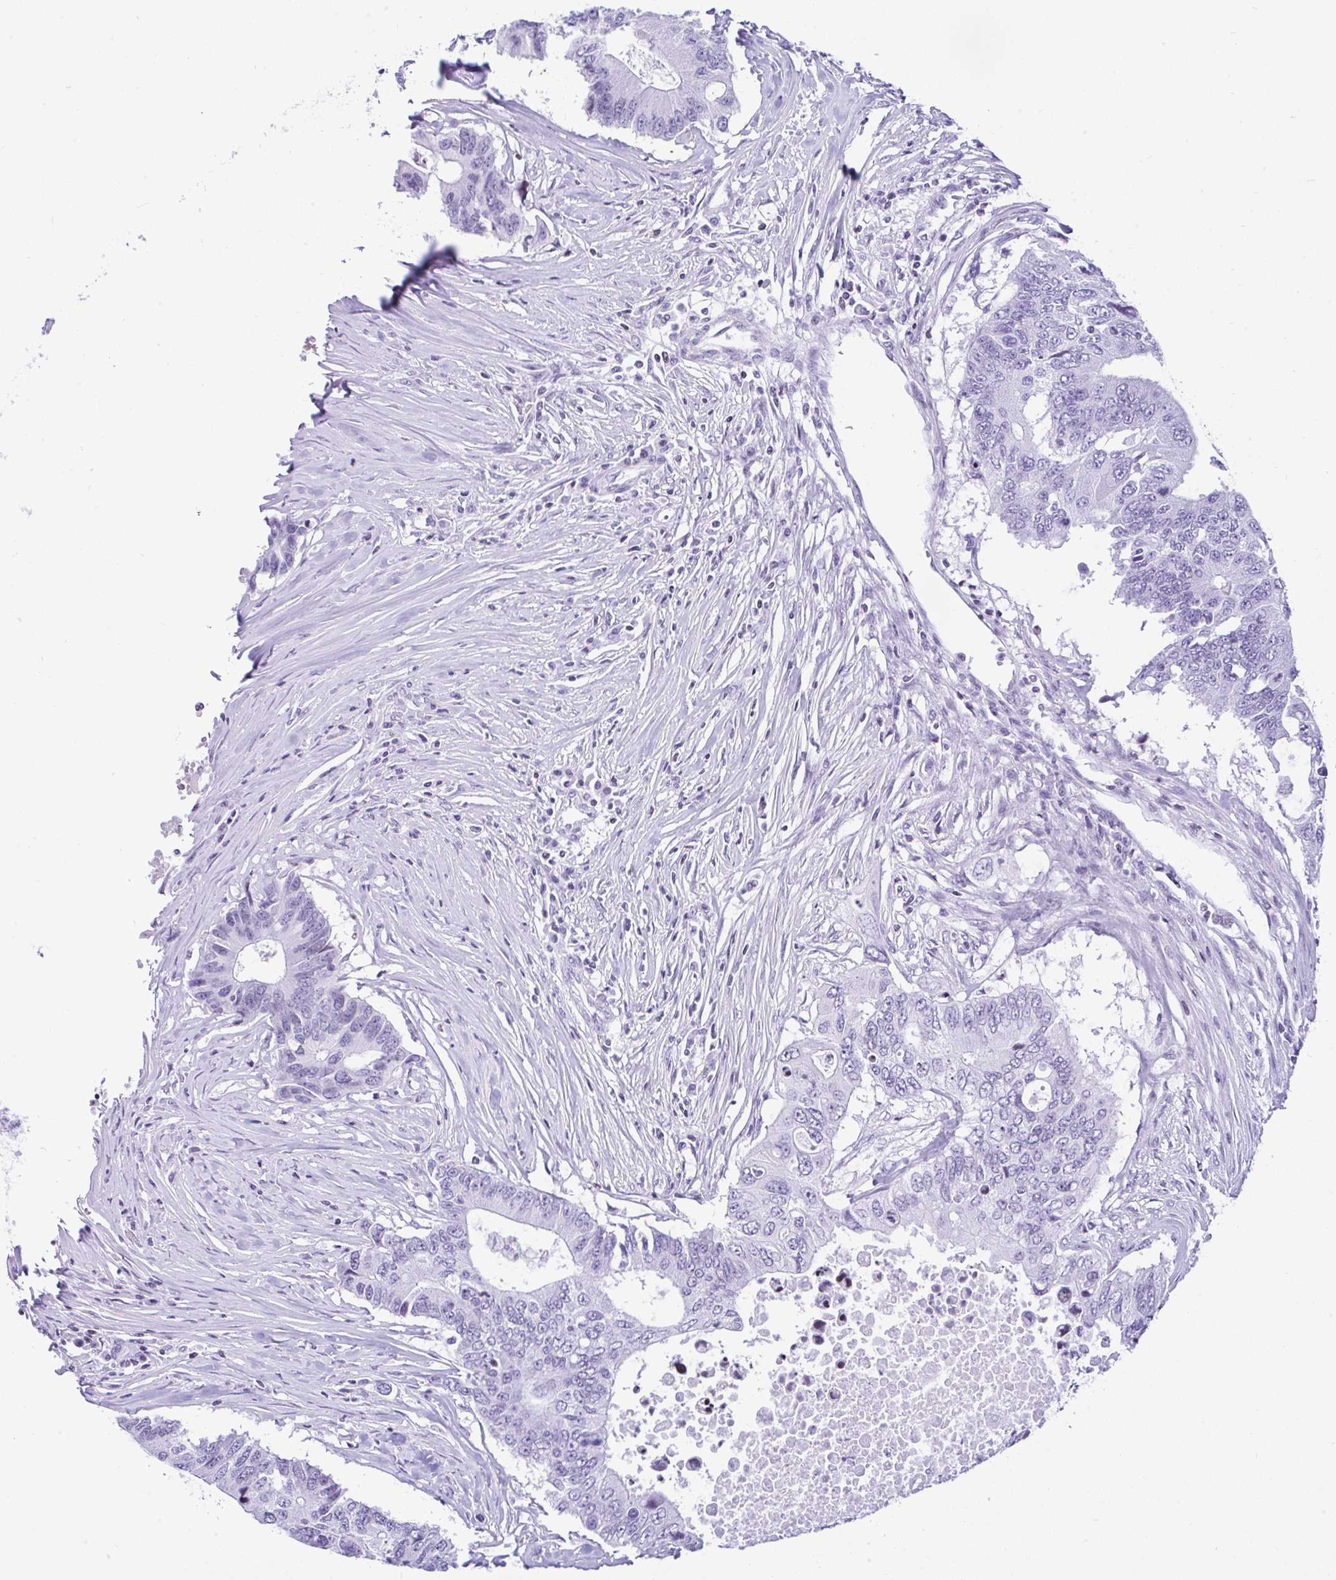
{"staining": {"intensity": "negative", "quantity": "none", "location": "none"}, "tissue": "colorectal cancer", "cell_type": "Tumor cells", "image_type": "cancer", "snomed": [{"axis": "morphology", "description": "Adenocarcinoma, NOS"}, {"axis": "topography", "description": "Colon"}], "caption": "Histopathology image shows no protein positivity in tumor cells of colorectal adenocarcinoma tissue.", "gene": "KRT27", "patient": {"sex": "male", "age": 71}}